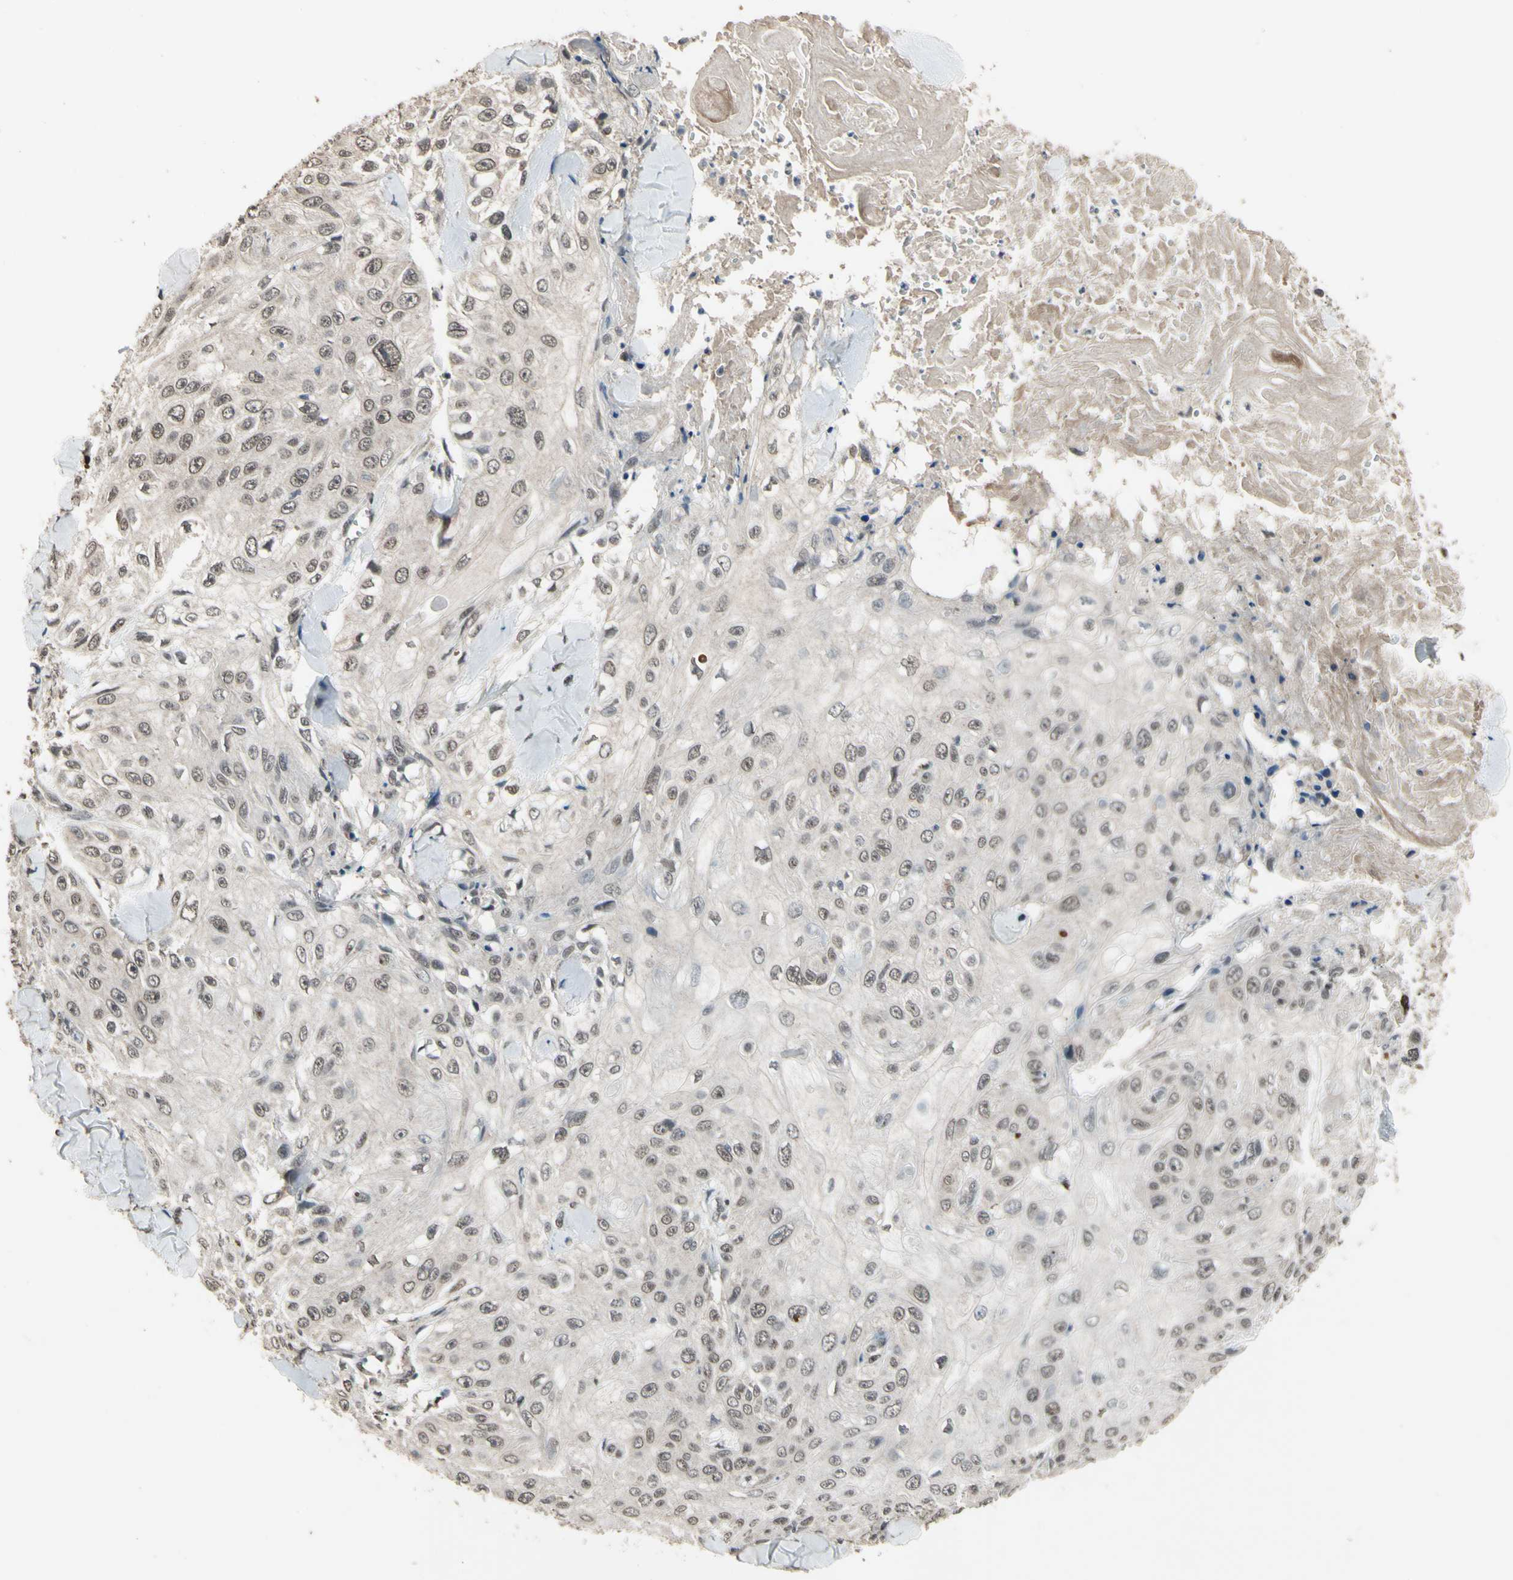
{"staining": {"intensity": "weak", "quantity": ">75%", "location": "nuclear"}, "tissue": "skin cancer", "cell_type": "Tumor cells", "image_type": "cancer", "snomed": [{"axis": "morphology", "description": "Squamous cell carcinoma, NOS"}, {"axis": "topography", "description": "Skin"}], "caption": "IHC histopathology image of neoplastic tissue: skin cancer (squamous cell carcinoma) stained using immunohistochemistry (IHC) demonstrates low levels of weak protein expression localized specifically in the nuclear of tumor cells, appearing as a nuclear brown color.", "gene": "ZNF174", "patient": {"sex": "male", "age": 86}}